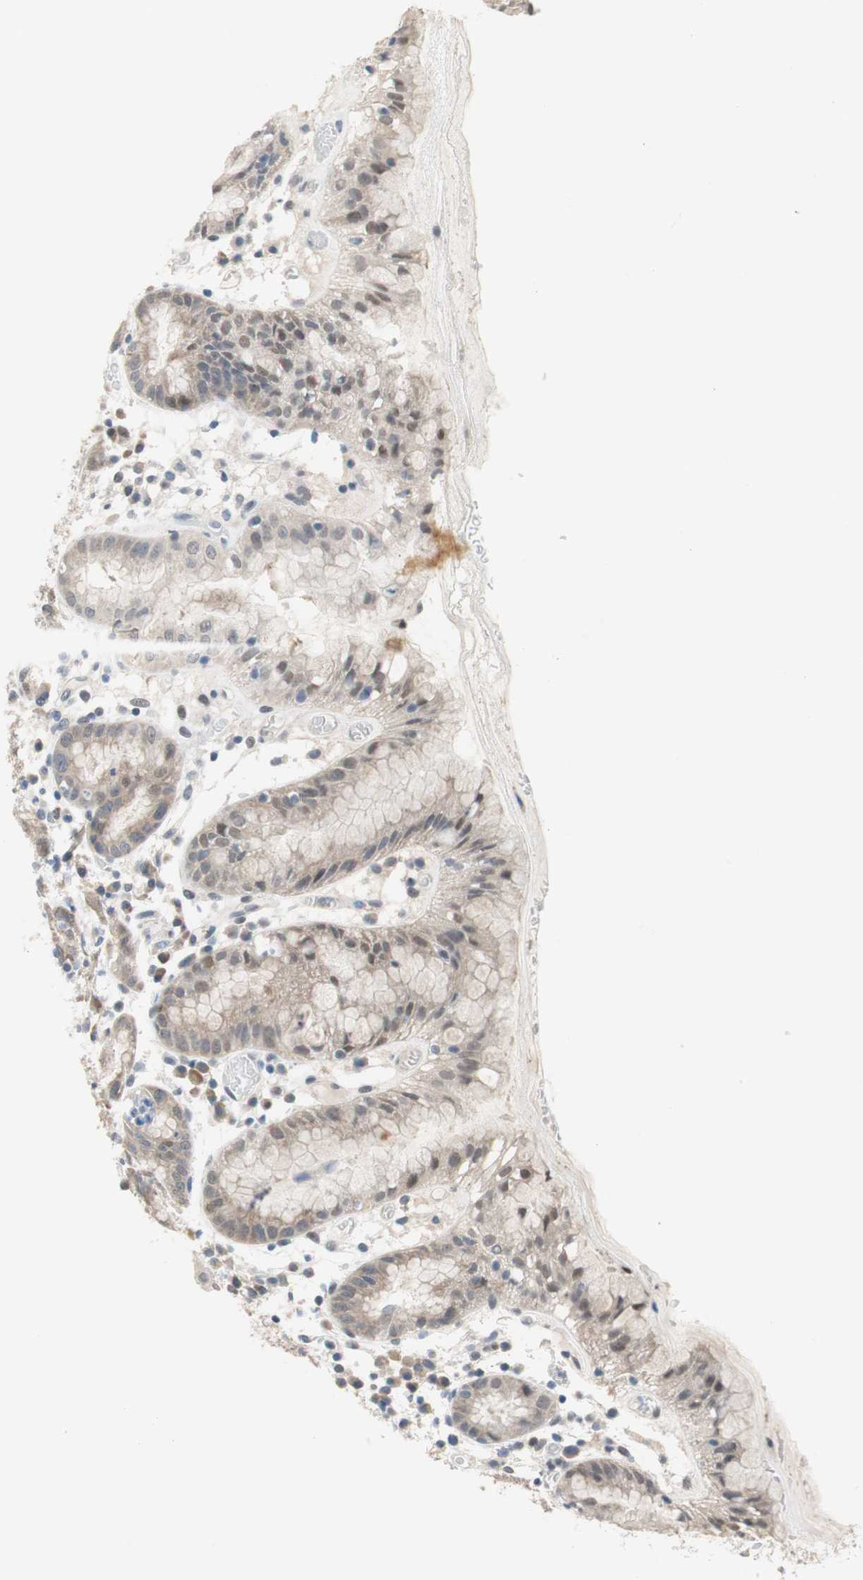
{"staining": {"intensity": "moderate", "quantity": "25%-75%", "location": "cytoplasmic/membranous"}, "tissue": "stomach", "cell_type": "Glandular cells", "image_type": "normal", "snomed": [{"axis": "morphology", "description": "Normal tissue, NOS"}, {"axis": "topography", "description": "Stomach"}, {"axis": "topography", "description": "Stomach, lower"}], "caption": "Moderate cytoplasmic/membranous protein staining is identified in approximately 25%-75% of glandular cells in stomach. The staining was performed using DAB (3,3'-diaminobenzidine) to visualize the protein expression in brown, while the nuclei were stained in blue with hematoxylin (Magnification: 20x).", "gene": "GRHL1", "patient": {"sex": "female", "age": 75}}